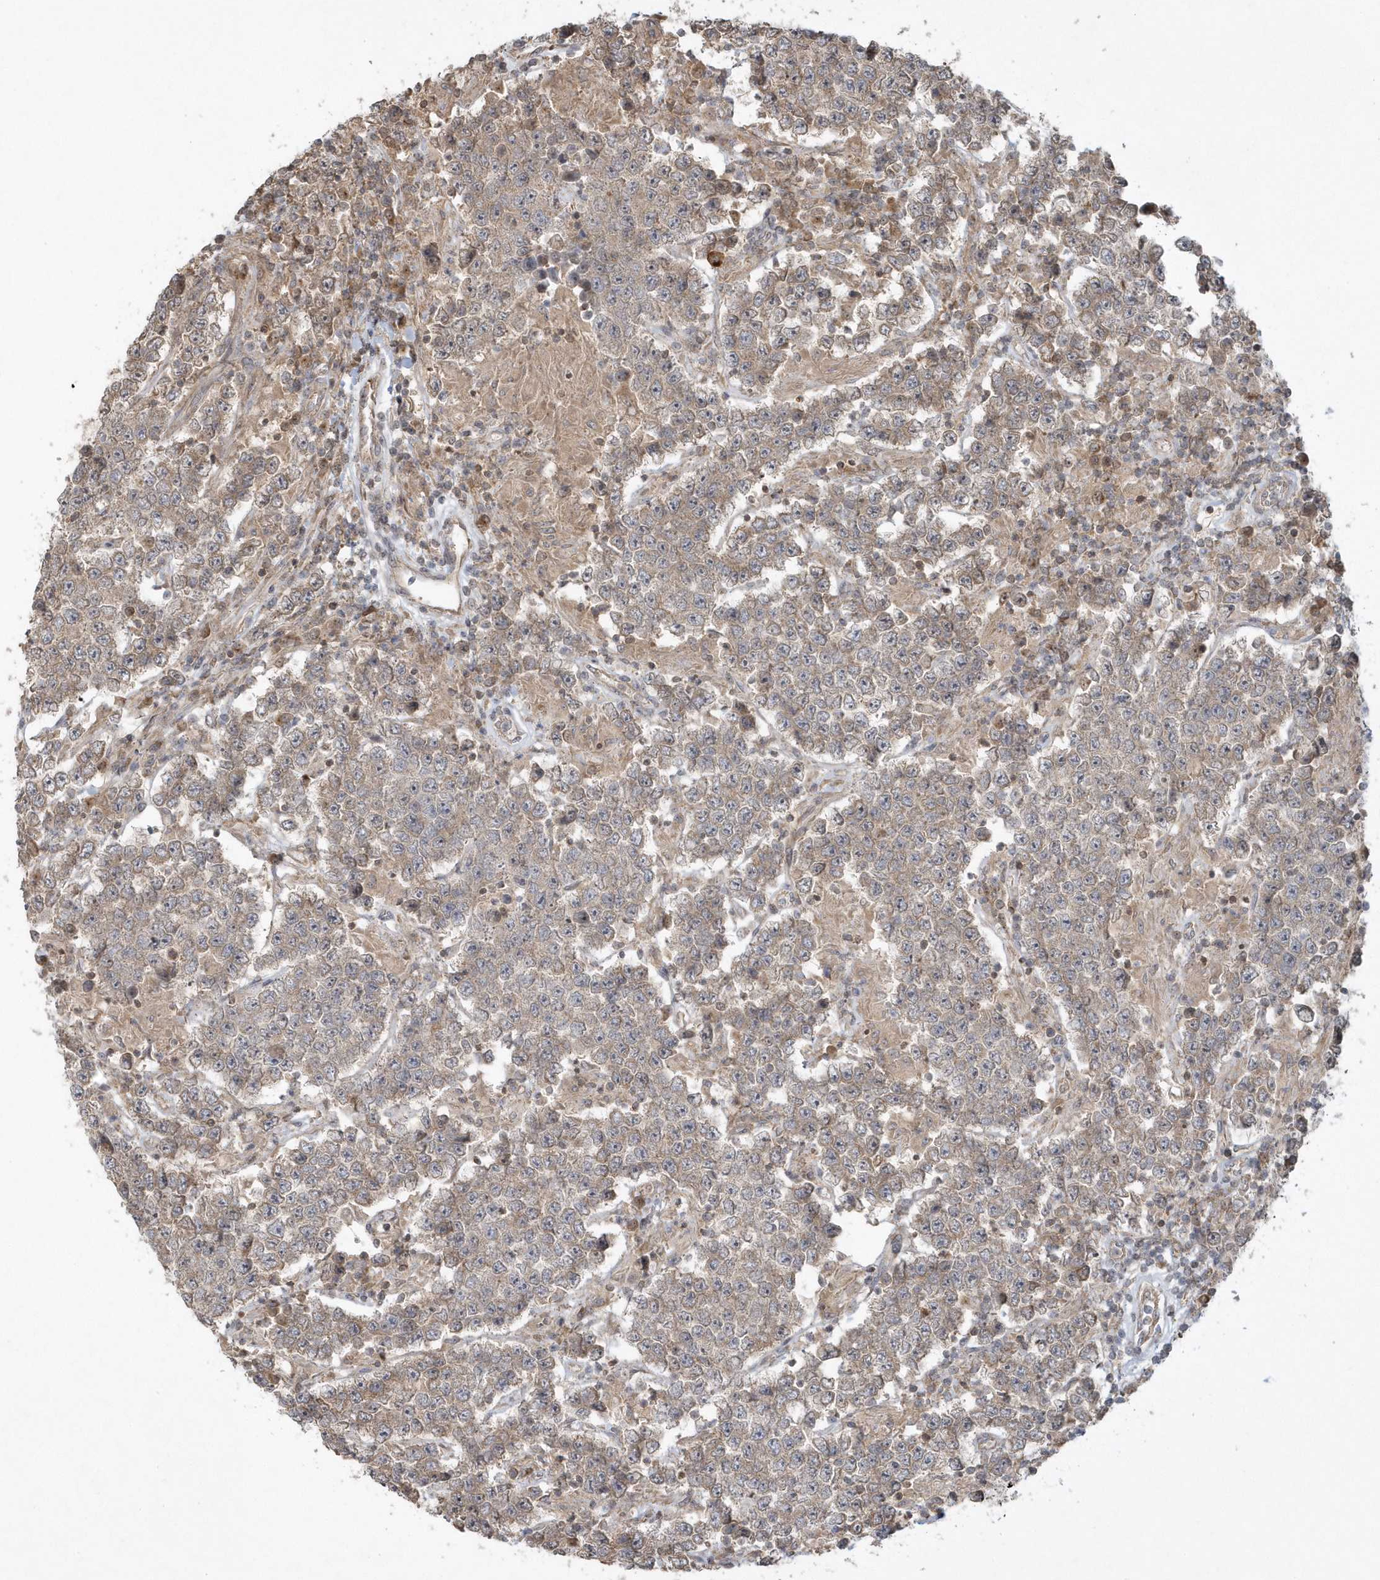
{"staining": {"intensity": "weak", "quantity": "25%-75%", "location": "cytoplasmic/membranous"}, "tissue": "testis cancer", "cell_type": "Tumor cells", "image_type": "cancer", "snomed": [{"axis": "morphology", "description": "Normal tissue, NOS"}, {"axis": "morphology", "description": "Urothelial carcinoma, High grade"}, {"axis": "morphology", "description": "Seminoma, NOS"}, {"axis": "morphology", "description": "Carcinoma, Embryonal, NOS"}, {"axis": "topography", "description": "Urinary bladder"}, {"axis": "topography", "description": "Testis"}], "caption": "Testis cancer (seminoma) tissue shows weak cytoplasmic/membranous positivity in approximately 25%-75% of tumor cells", "gene": "THG1L", "patient": {"sex": "male", "age": 41}}